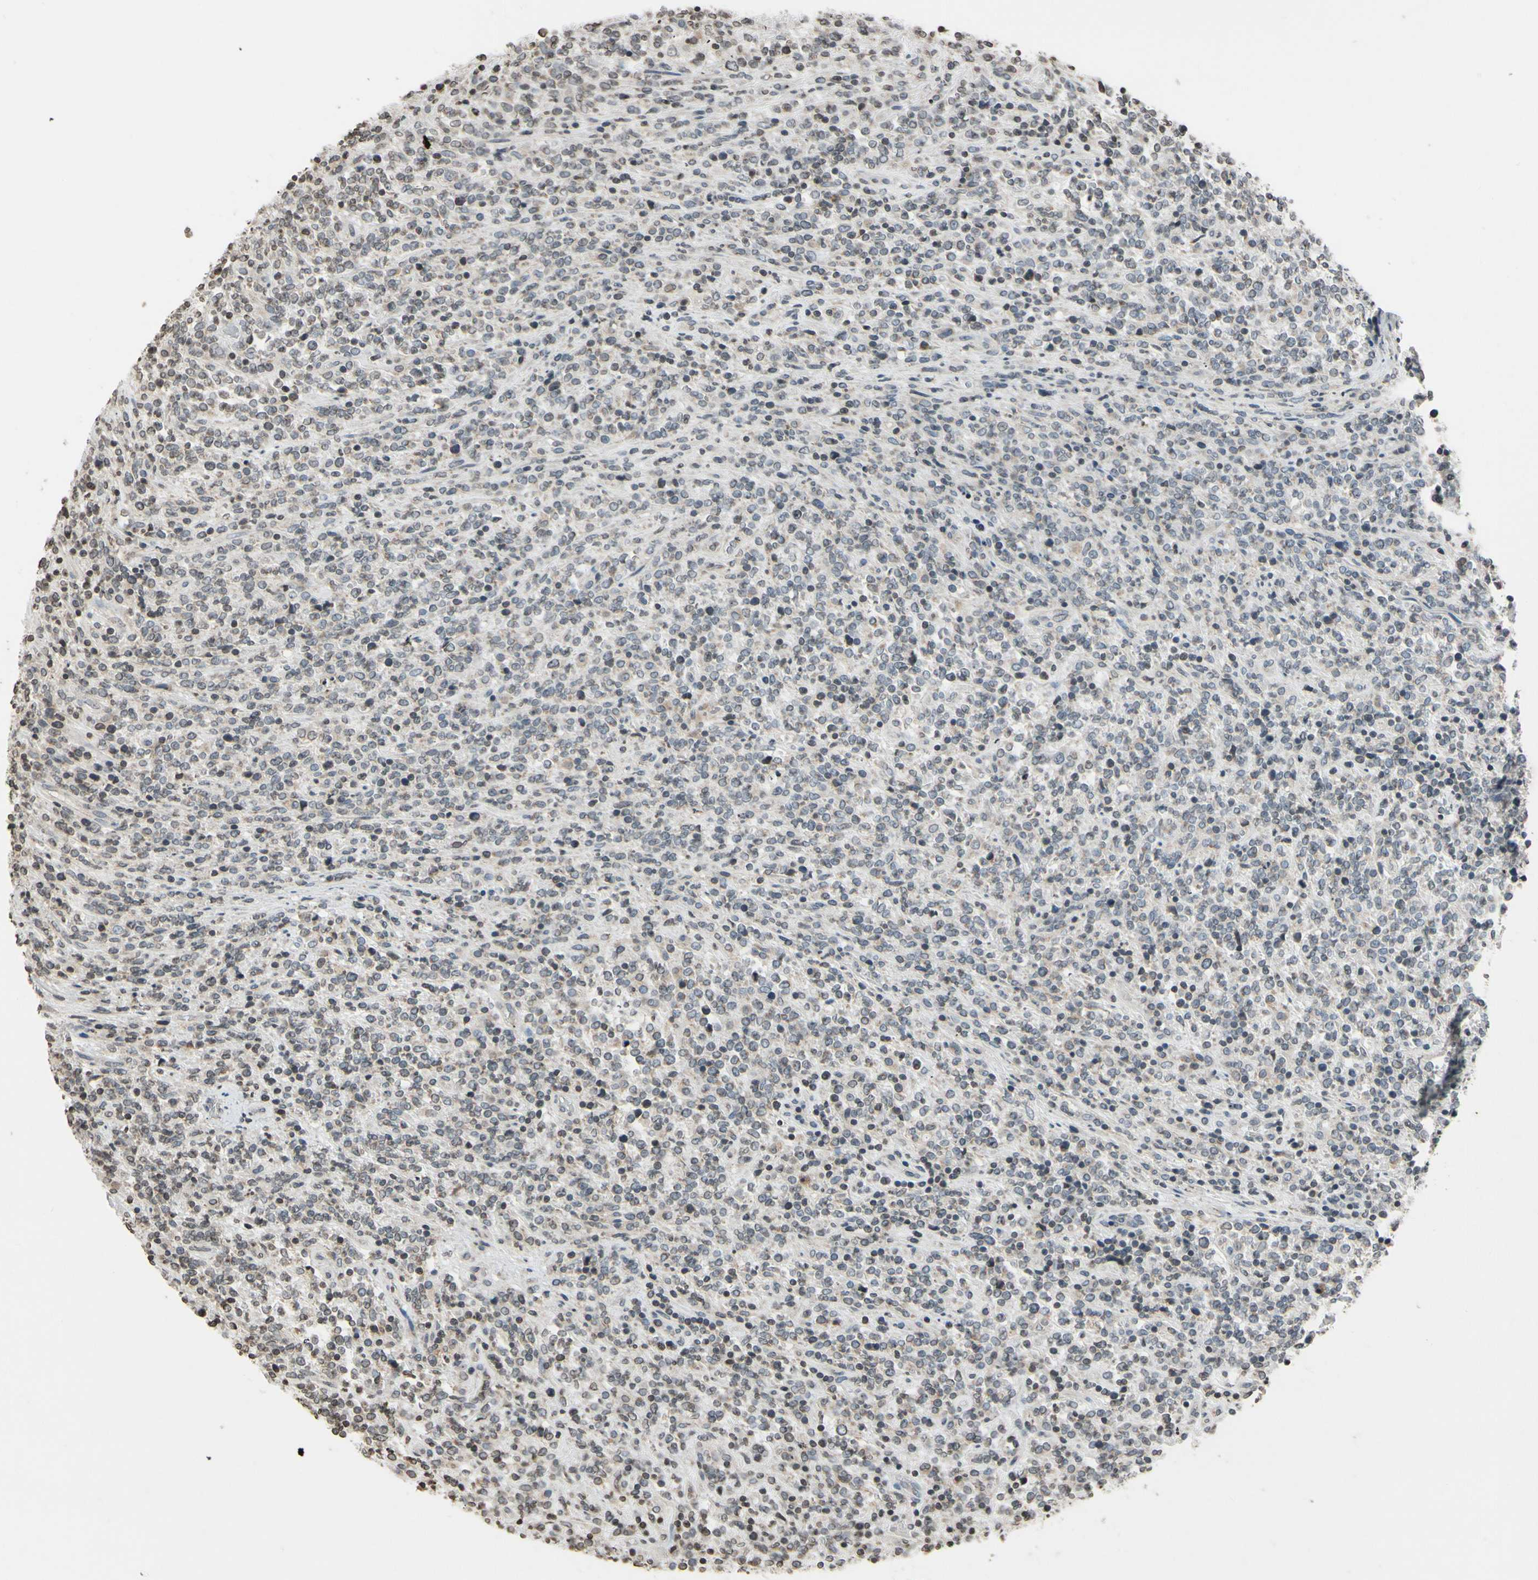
{"staining": {"intensity": "negative", "quantity": "none", "location": "none"}, "tissue": "lymphoma", "cell_type": "Tumor cells", "image_type": "cancer", "snomed": [{"axis": "morphology", "description": "Malignant lymphoma, non-Hodgkin's type, High grade"}, {"axis": "topography", "description": "Soft tissue"}], "caption": "An image of human lymphoma is negative for staining in tumor cells.", "gene": "CLDN11", "patient": {"sex": "male", "age": 18}}